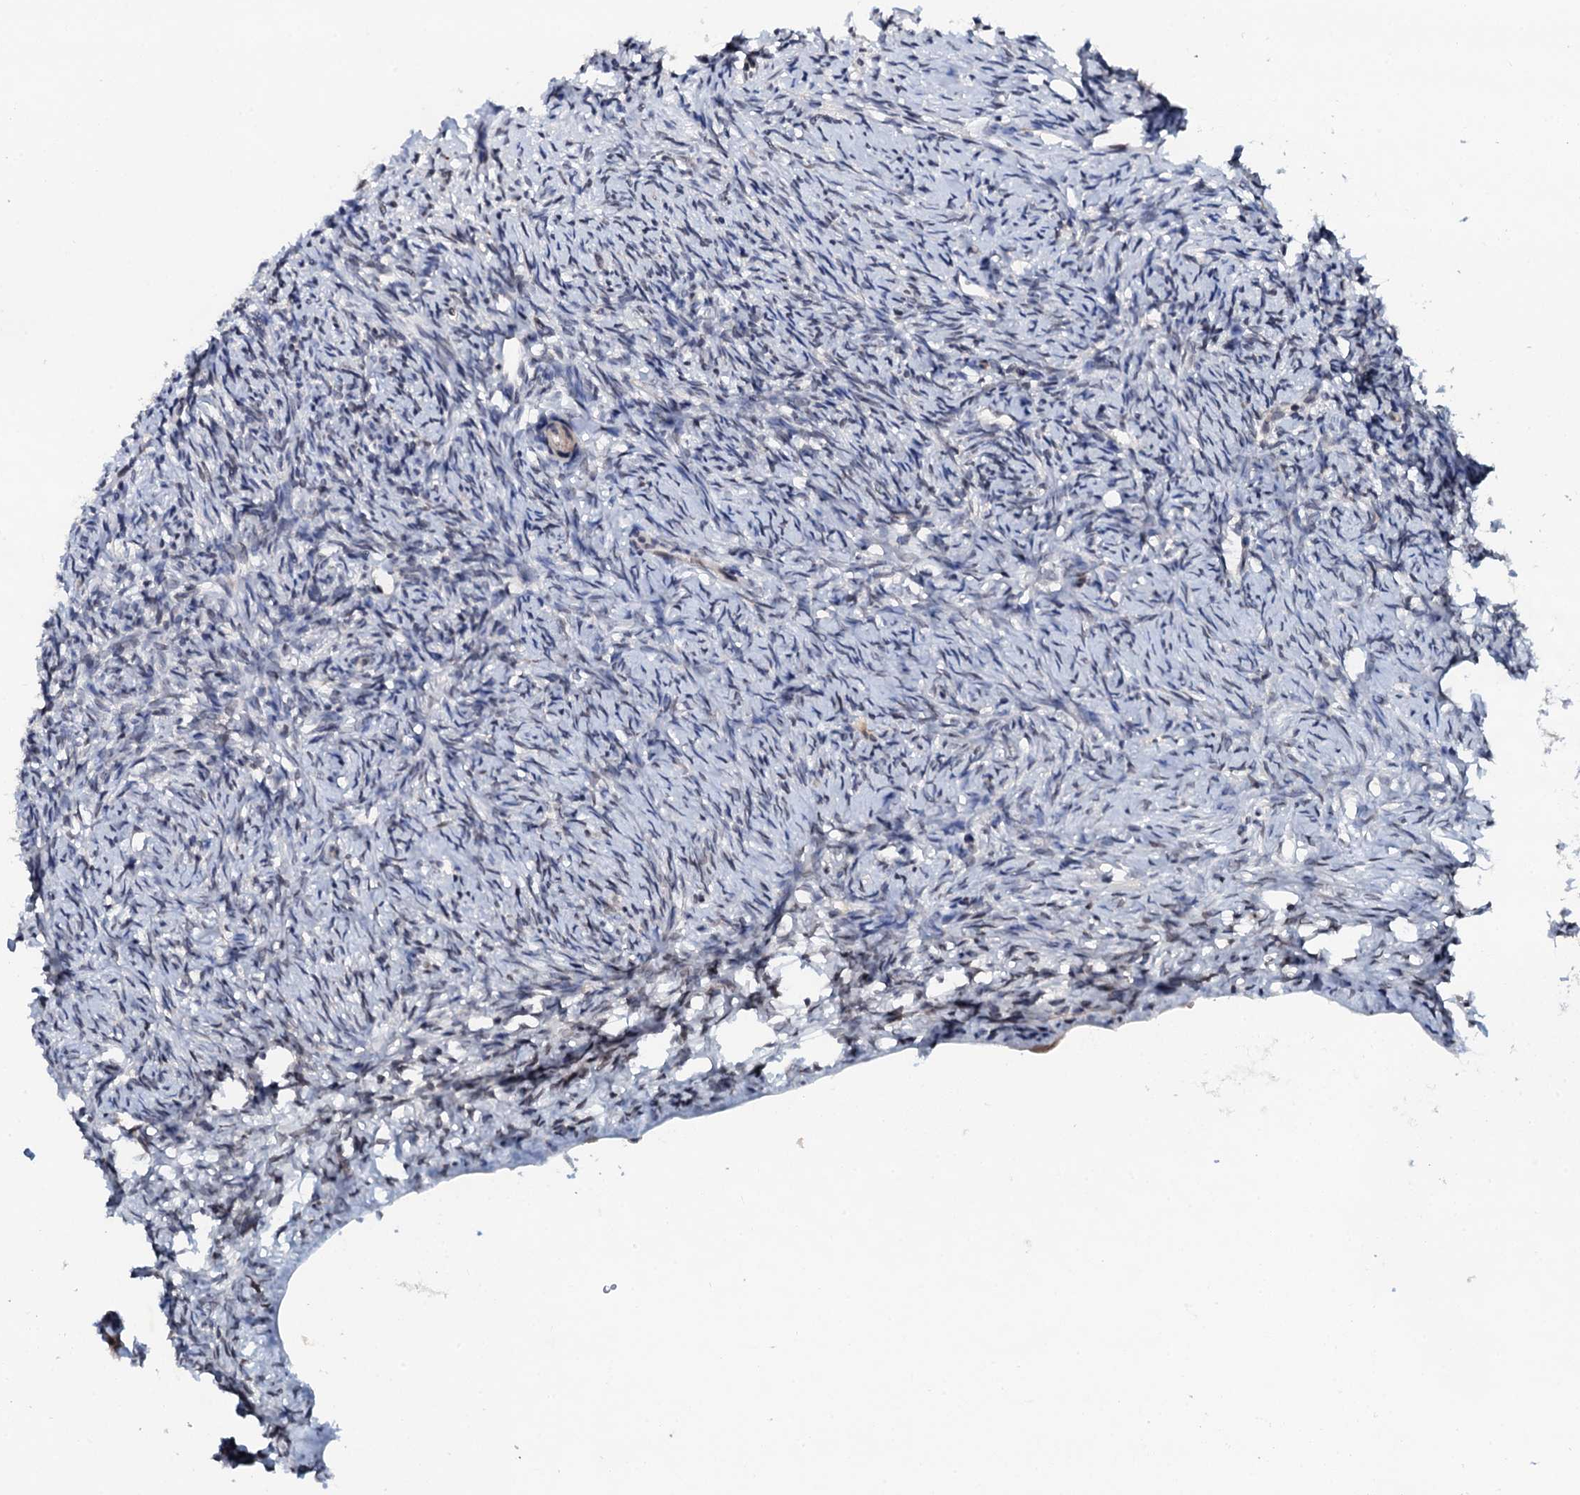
{"staining": {"intensity": "negative", "quantity": "none", "location": "none"}, "tissue": "ovary", "cell_type": "Ovarian stroma cells", "image_type": "normal", "snomed": [{"axis": "morphology", "description": "Normal tissue, NOS"}, {"axis": "topography", "description": "Ovary"}], "caption": "A high-resolution histopathology image shows IHC staining of benign ovary, which exhibits no significant expression in ovarian stroma cells.", "gene": "SNTA1", "patient": {"sex": "female", "age": 51}}